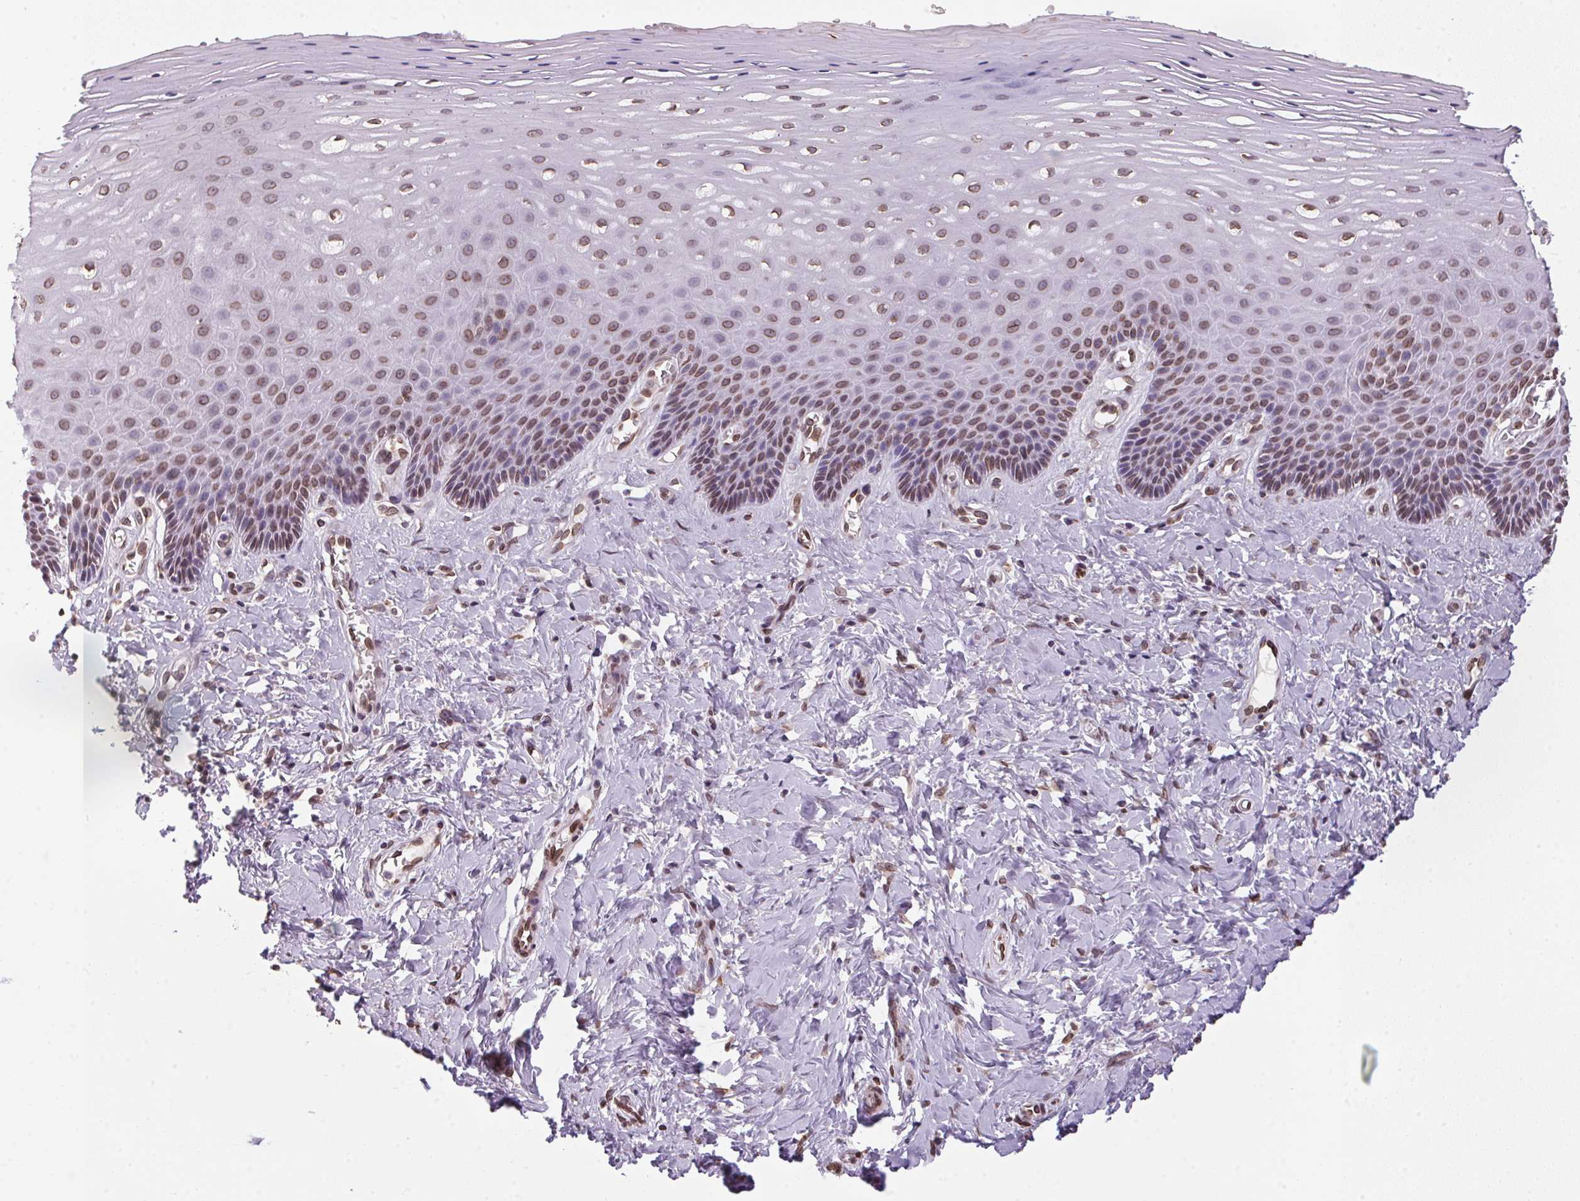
{"staining": {"intensity": "moderate", "quantity": ">75%", "location": "cytoplasmic/membranous,nuclear"}, "tissue": "vagina", "cell_type": "Squamous epithelial cells", "image_type": "normal", "snomed": [{"axis": "morphology", "description": "Normal tissue, NOS"}, {"axis": "topography", "description": "Vagina"}], "caption": "Immunohistochemical staining of normal vagina displays moderate cytoplasmic/membranous,nuclear protein positivity in about >75% of squamous epithelial cells. The staining is performed using DAB (3,3'-diaminobenzidine) brown chromogen to label protein expression. The nuclei are counter-stained blue using hematoxylin.", "gene": "TMEM175", "patient": {"sex": "female", "age": 83}}